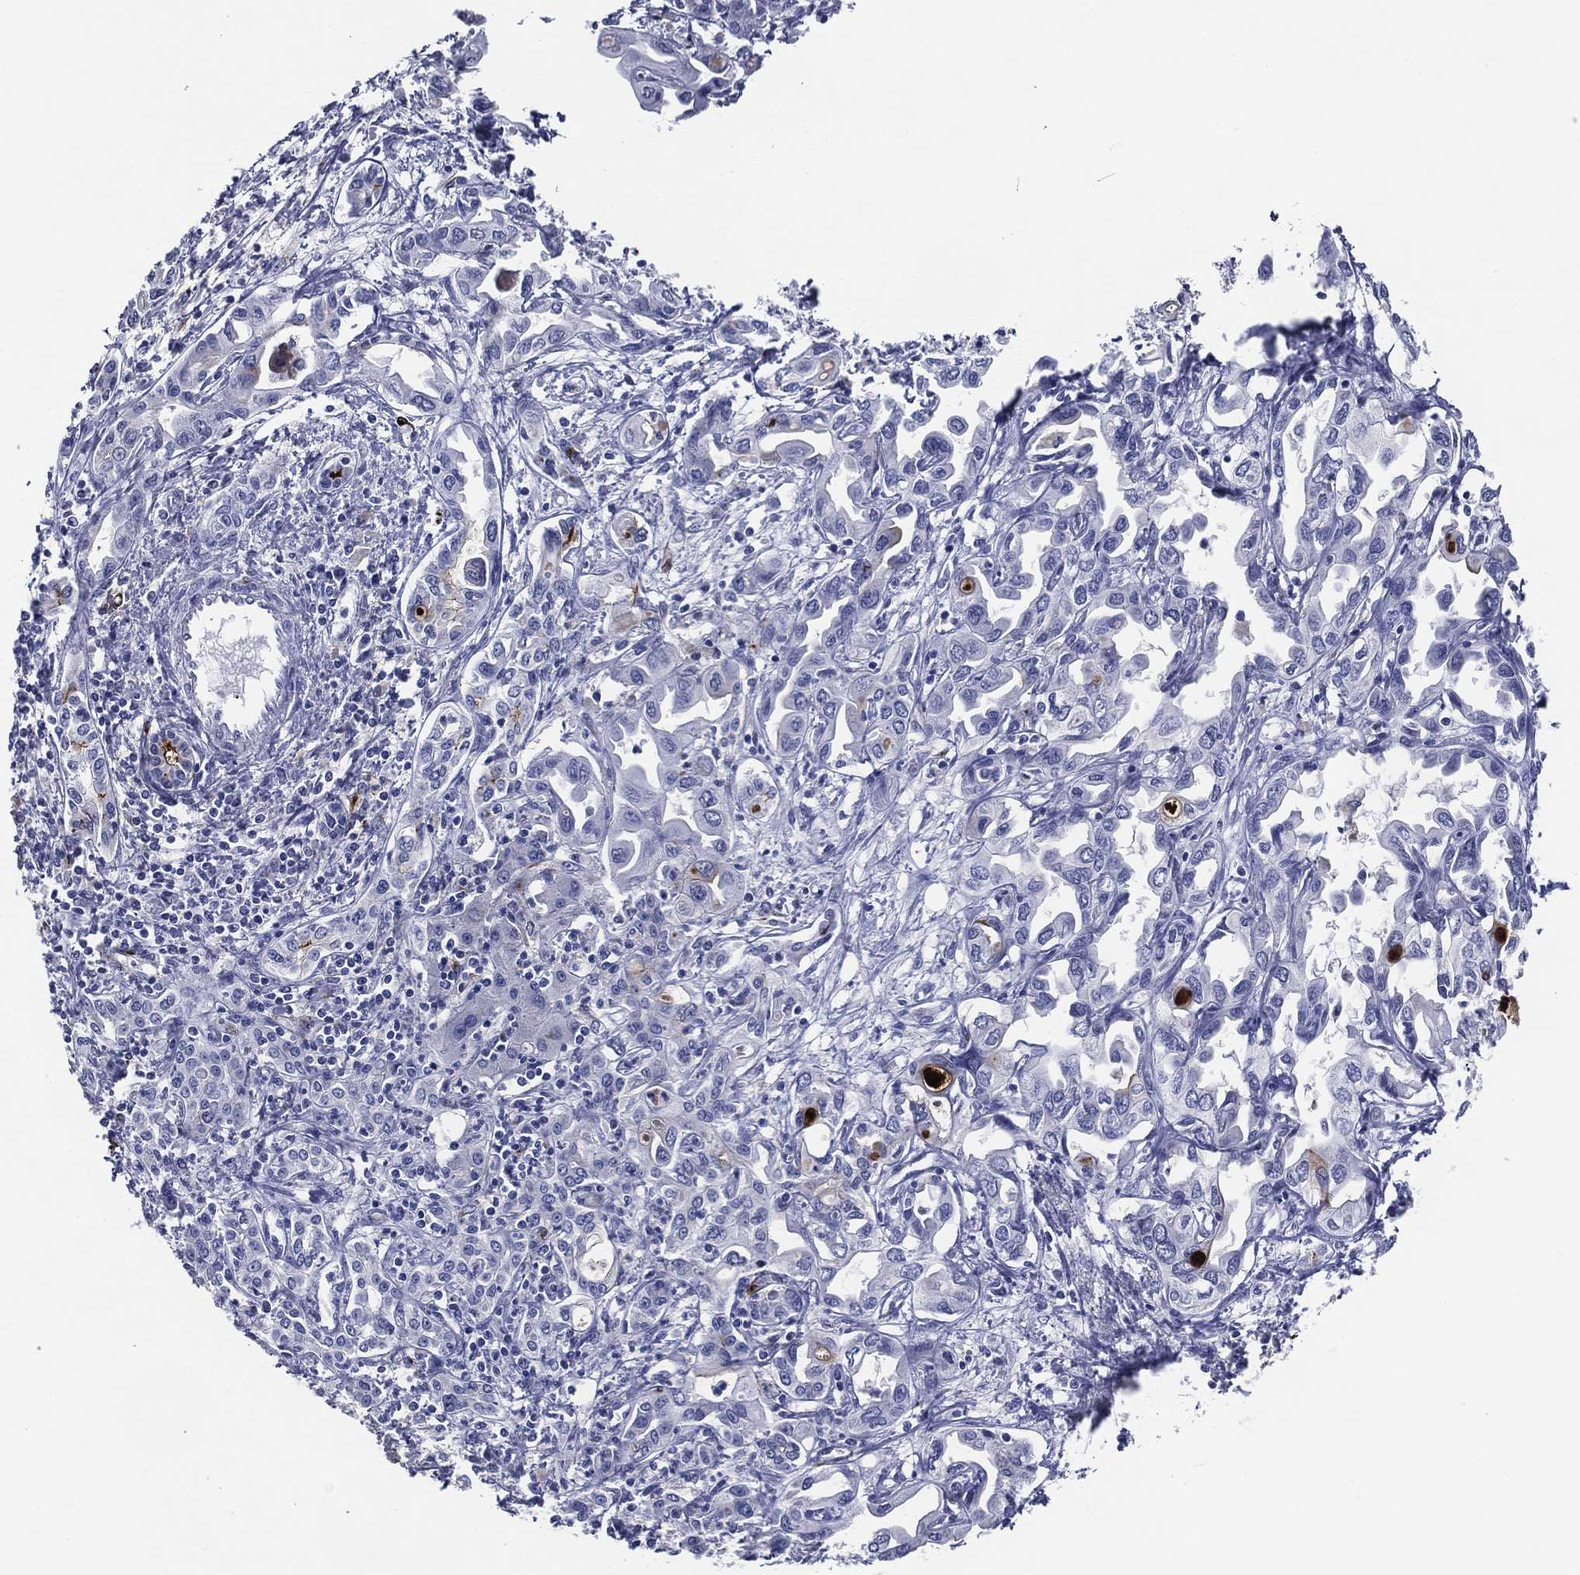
{"staining": {"intensity": "negative", "quantity": "none", "location": "none"}, "tissue": "liver cancer", "cell_type": "Tumor cells", "image_type": "cancer", "snomed": [{"axis": "morphology", "description": "Cholangiocarcinoma"}, {"axis": "topography", "description": "Liver"}], "caption": "DAB immunohistochemical staining of human cholangiocarcinoma (liver) demonstrates no significant staining in tumor cells.", "gene": "ACE2", "patient": {"sex": "female", "age": 64}}